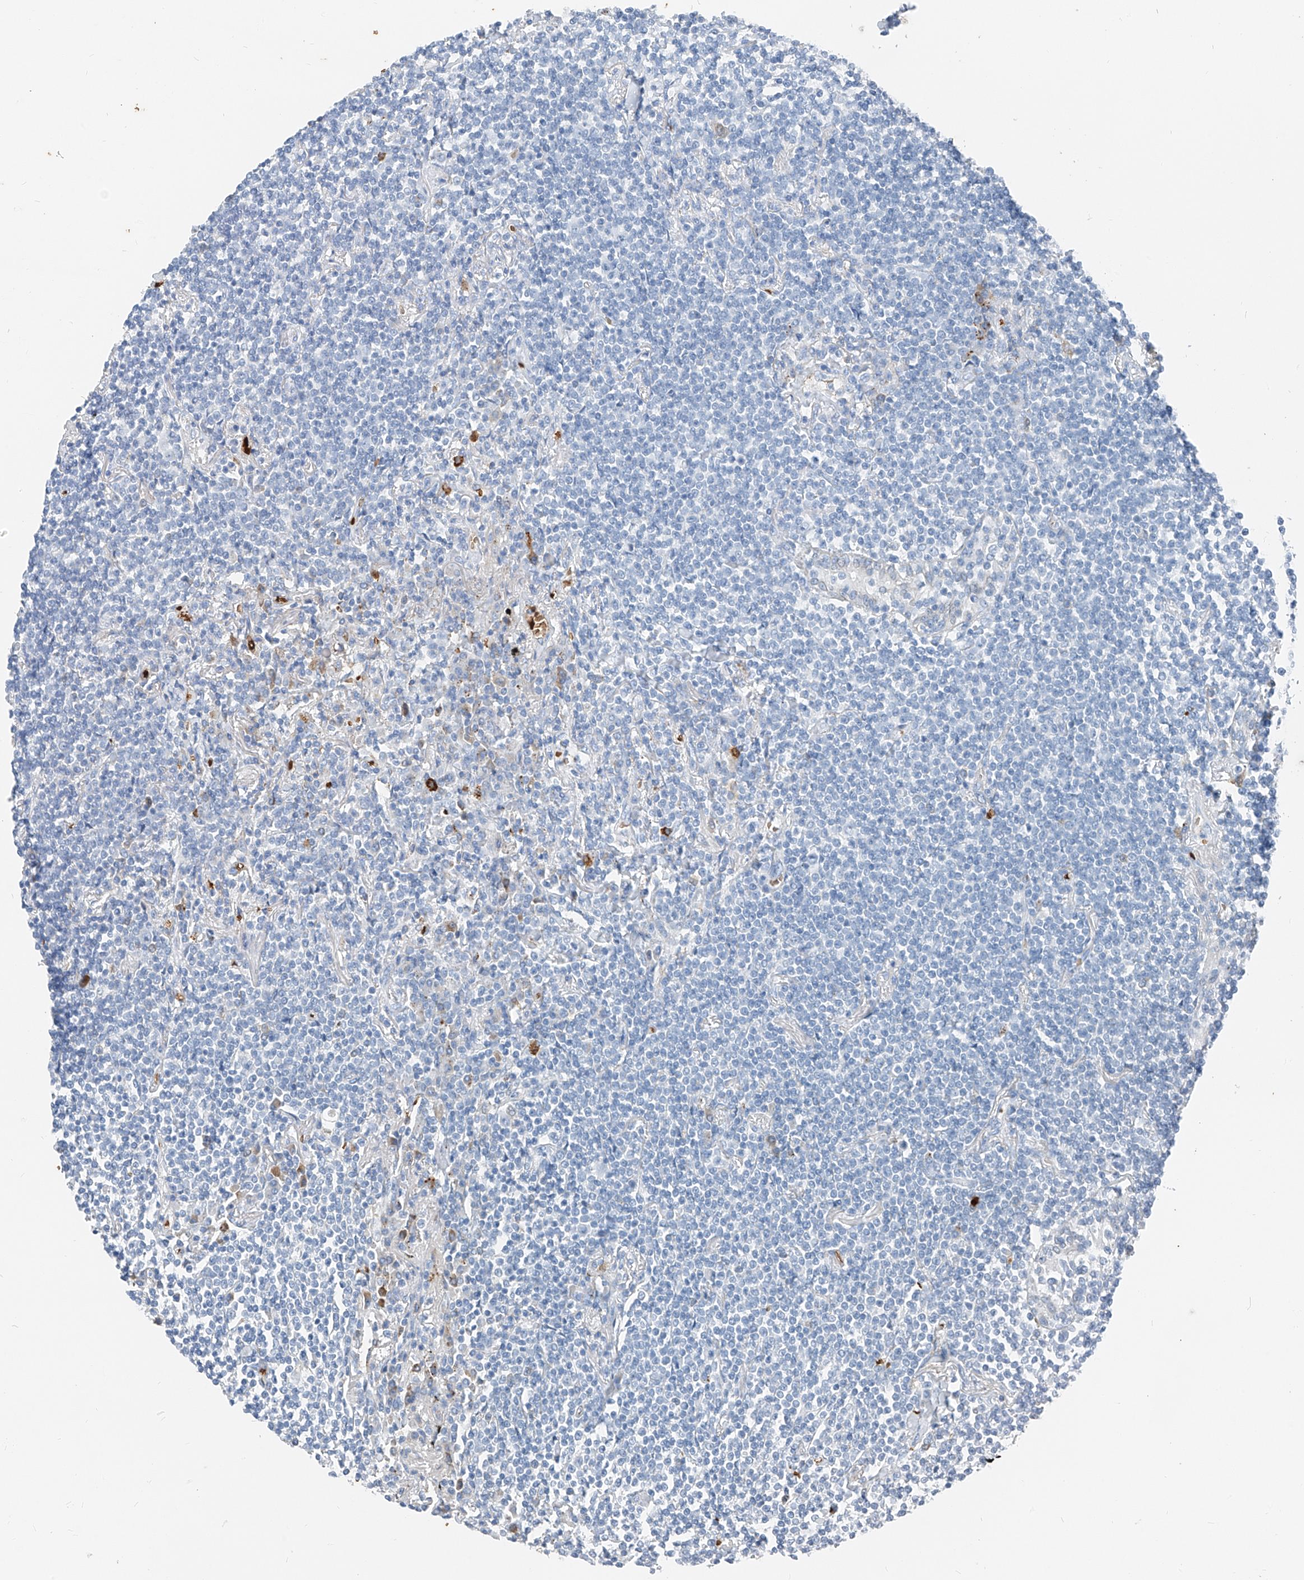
{"staining": {"intensity": "negative", "quantity": "none", "location": "none"}, "tissue": "lymphoma", "cell_type": "Tumor cells", "image_type": "cancer", "snomed": [{"axis": "morphology", "description": "Malignant lymphoma, non-Hodgkin's type, Low grade"}, {"axis": "topography", "description": "Lung"}], "caption": "Immunohistochemical staining of human malignant lymphoma, non-Hodgkin's type (low-grade) displays no significant staining in tumor cells.", "gene": "PRSS23", "patient": {"sex": "female", "age": 71}}